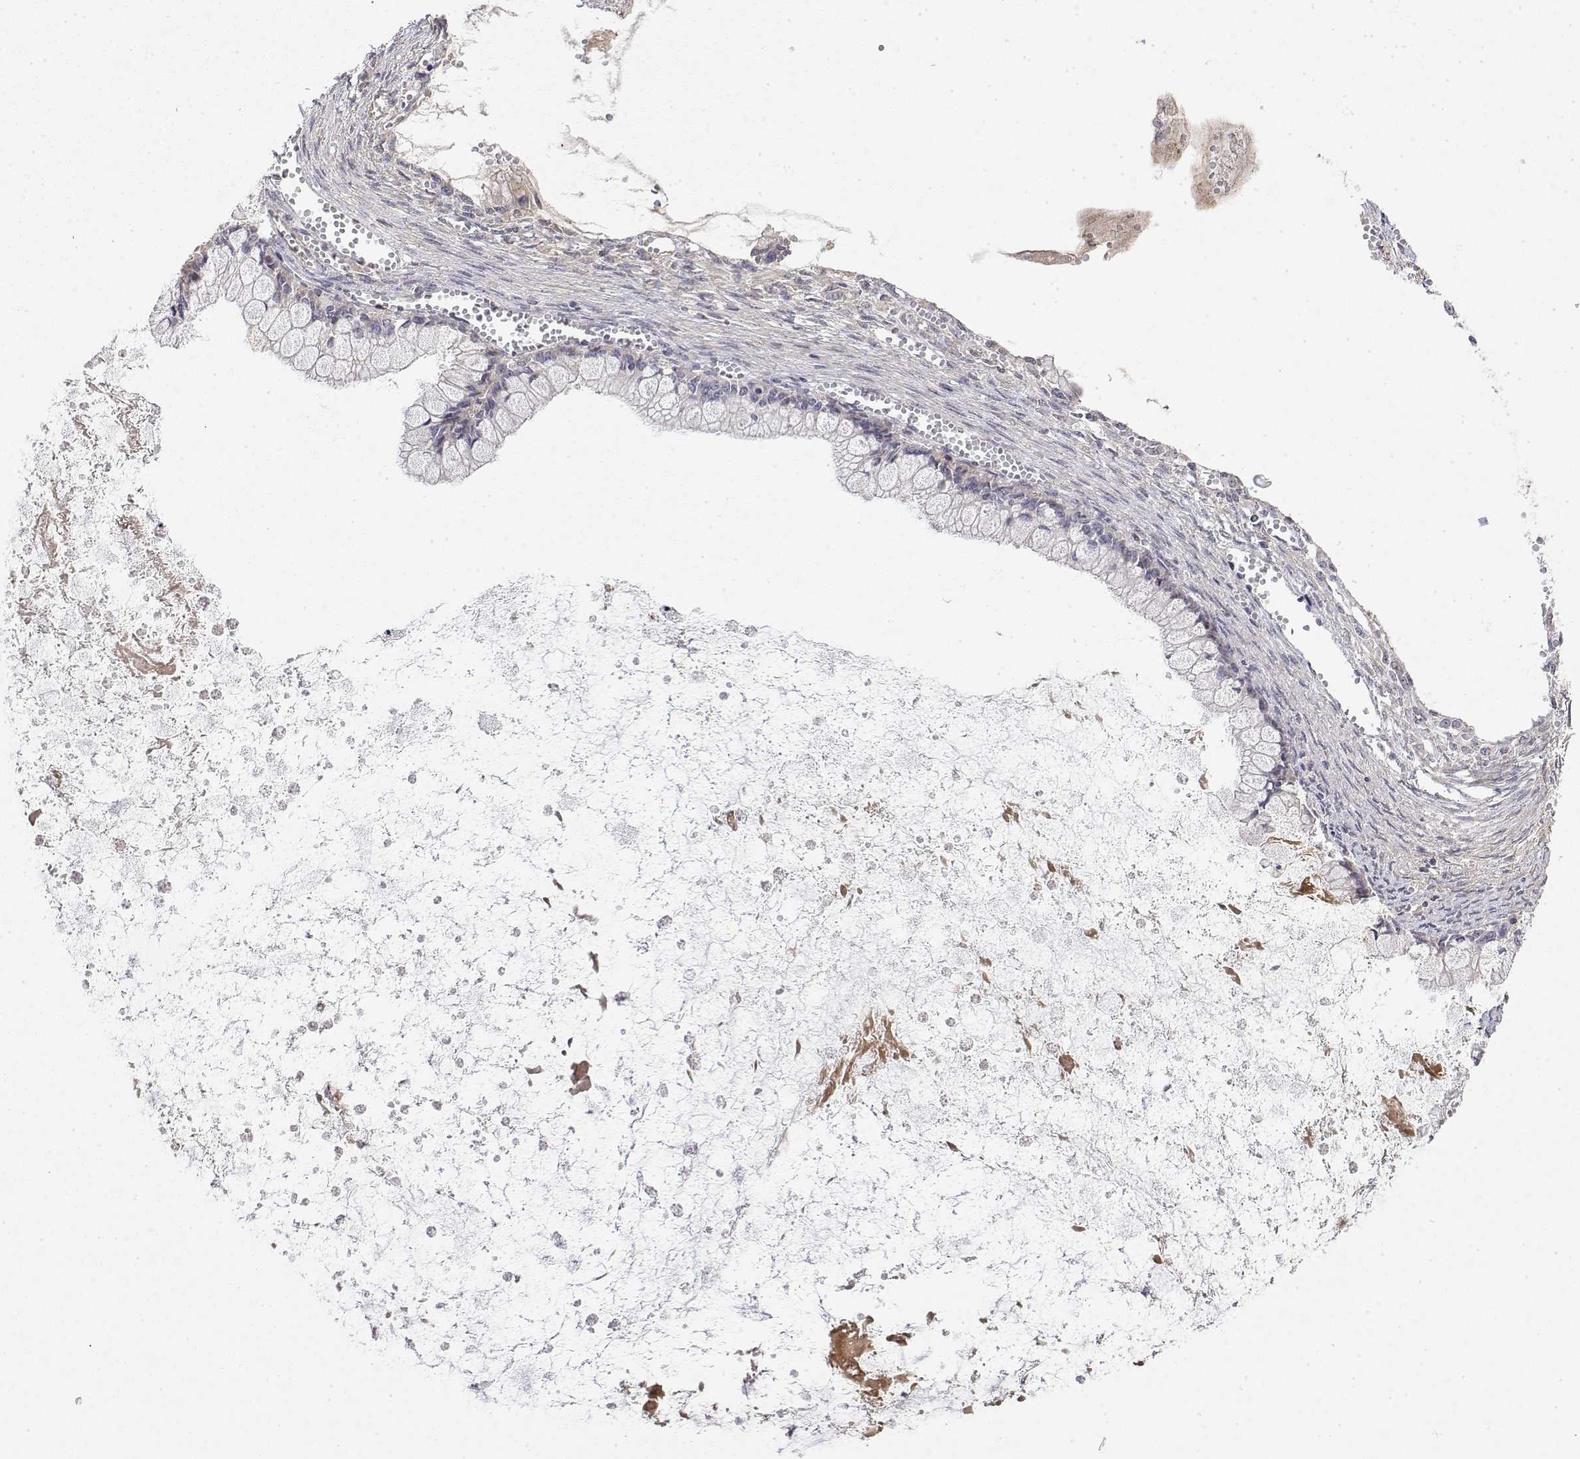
{"staining": {"intensity": "negative", "quantity": "none", "location": "none"}, "tissue": "ovarian cancer", "cell_type": "Tumor cells", "image_type": "cancer", "snomed": [{"axis": "morphology", "description": "Cystadenocarcinoma, mucinous, NOS"}, {"axis": "topography", "description": "Ovary"}], "caption": "Immunohistochemistry photomicrograph of mucinous cystadenocarcinoma (ovarian) stained for a protein (brown), which reveals no positivity in tumor cells.", "gene": "IGFBP4", "patient": {"sex": "female", "age": 67}}